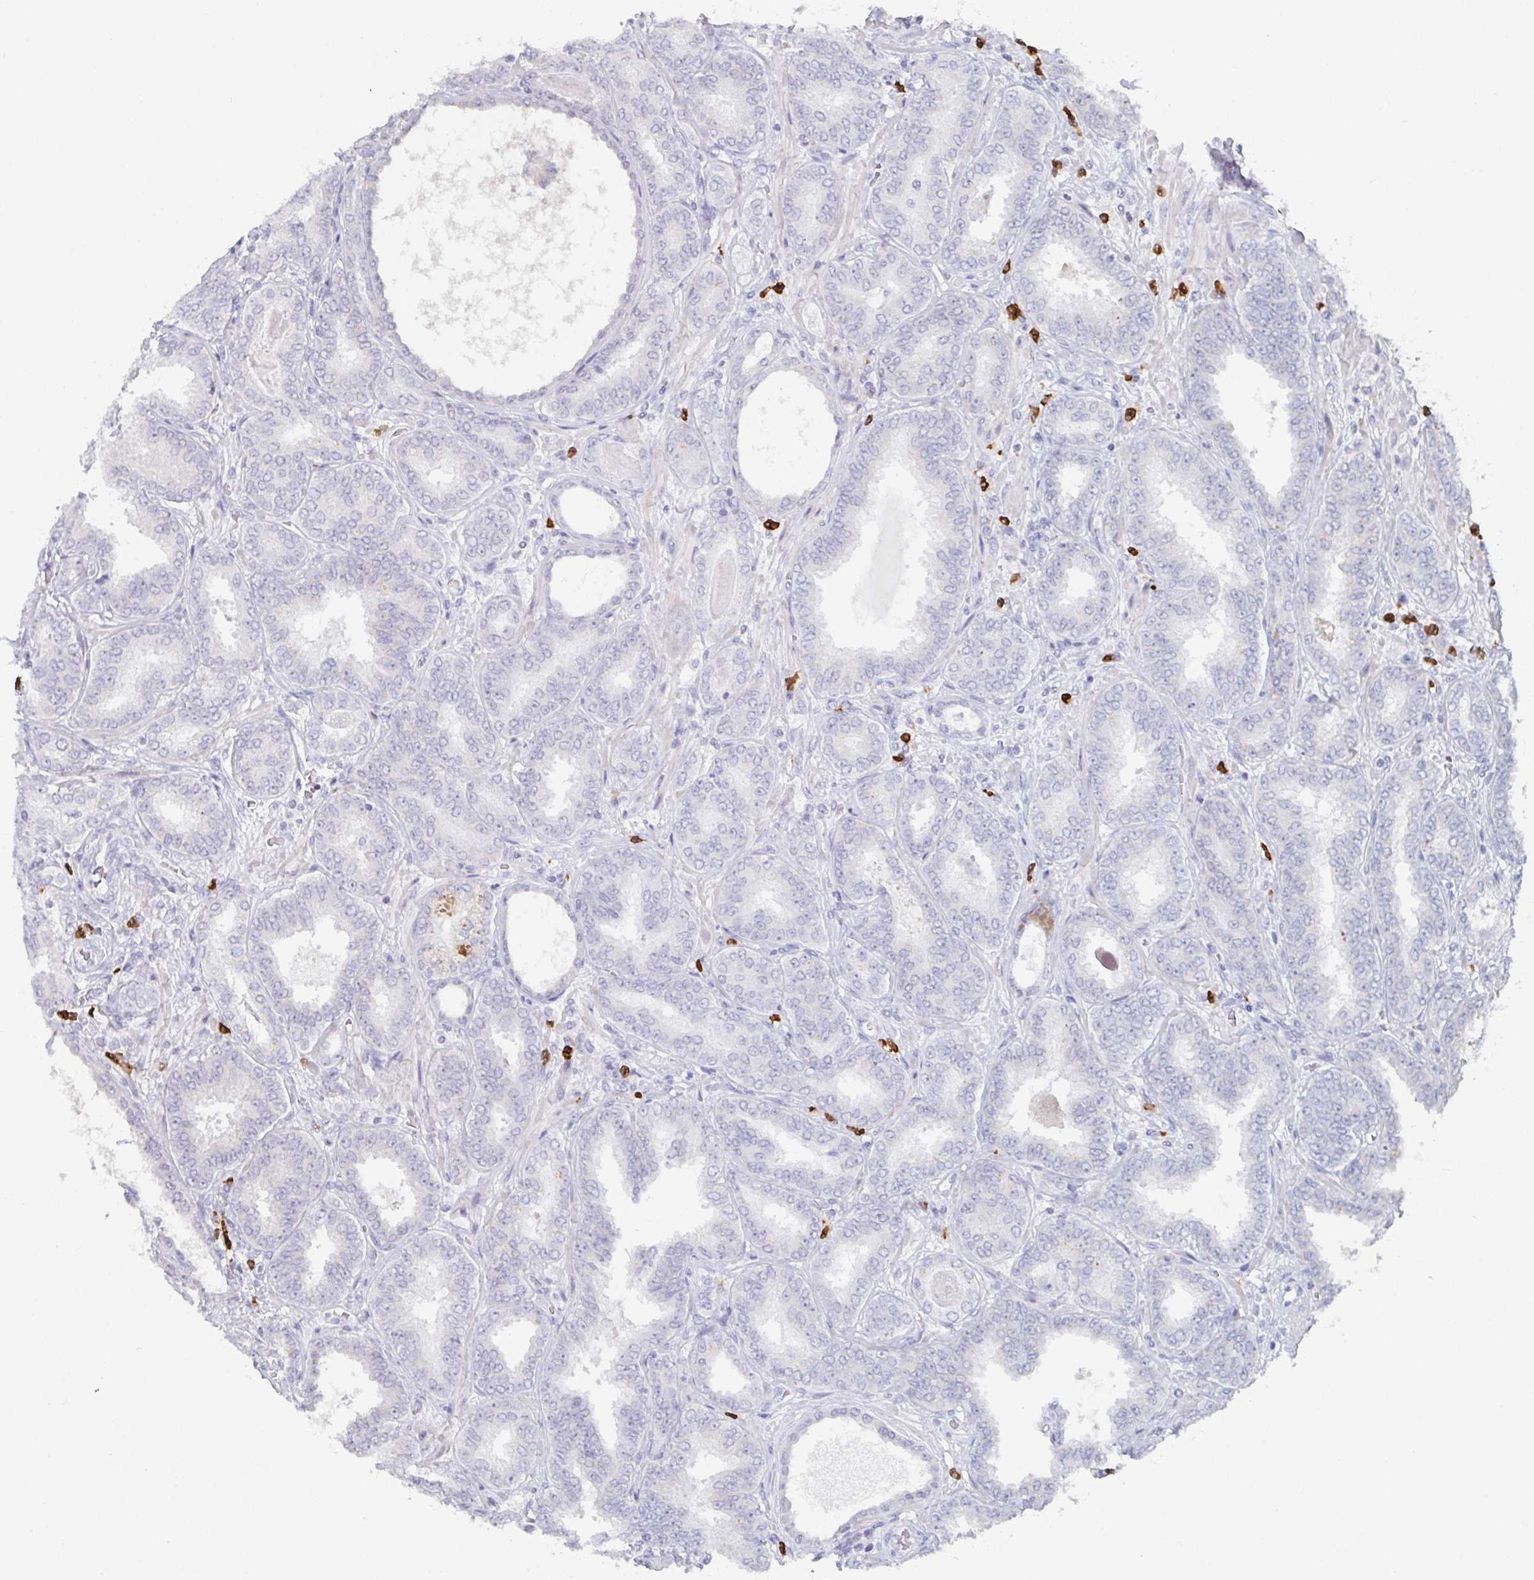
{"staining": {"intensity": "negative", "quantity": "none", "location": "none"}, "tissue": "prostate cancer", "cell_type": "Tumor cells", "image_type": "cancer", "snomed": [{"axis": "morphology", "description": "Adenocarcinoma, High grade"}, {"axis": "topography", "description": "Prostate"}], "caption": "Protein analysis of prostate cancer exhibits no significant positivity in tumor cells.", "gene": "RUBCN", "patient": {"sex": "male", "age": 72}}